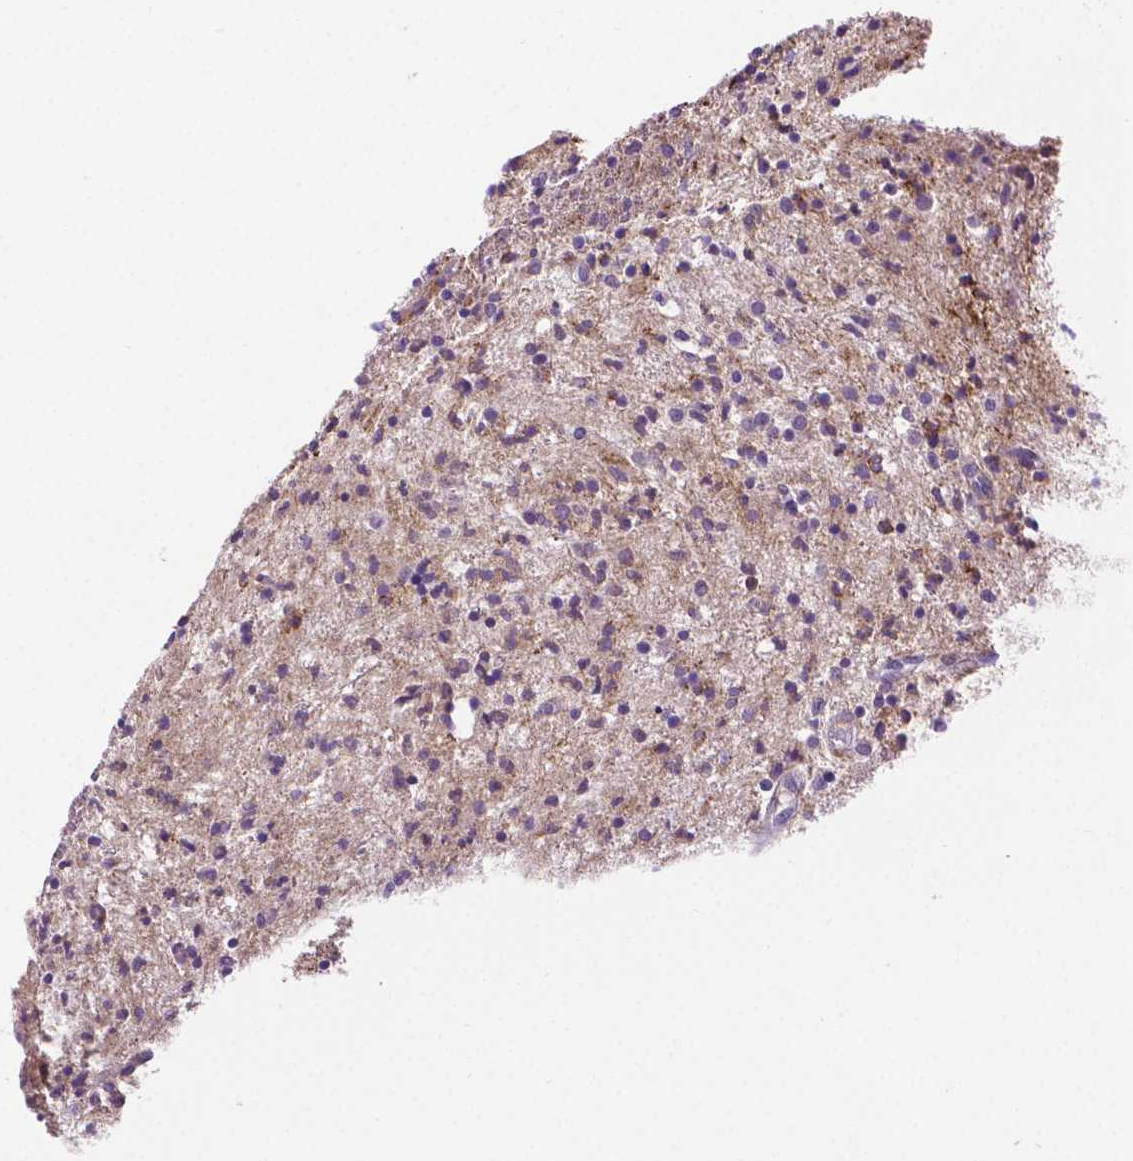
{"staining": {"intensity": "negative", "quantity": "none", "location": "none"}, "tissue": "glioma", "cell_type": "Tumor cells", "image_type": "cancer", "snomed": [{"axis": "morphology", "description": "Glioma, malignant, Low grade"}, {"axis": "topography", "description": "Brain"}], "caption": "IHC image of glioma stained for a protein (brown), which shows no positivity in tumor cells.", "gene": "ACAD10", "patient": {"sex": "male", "age": 64}}